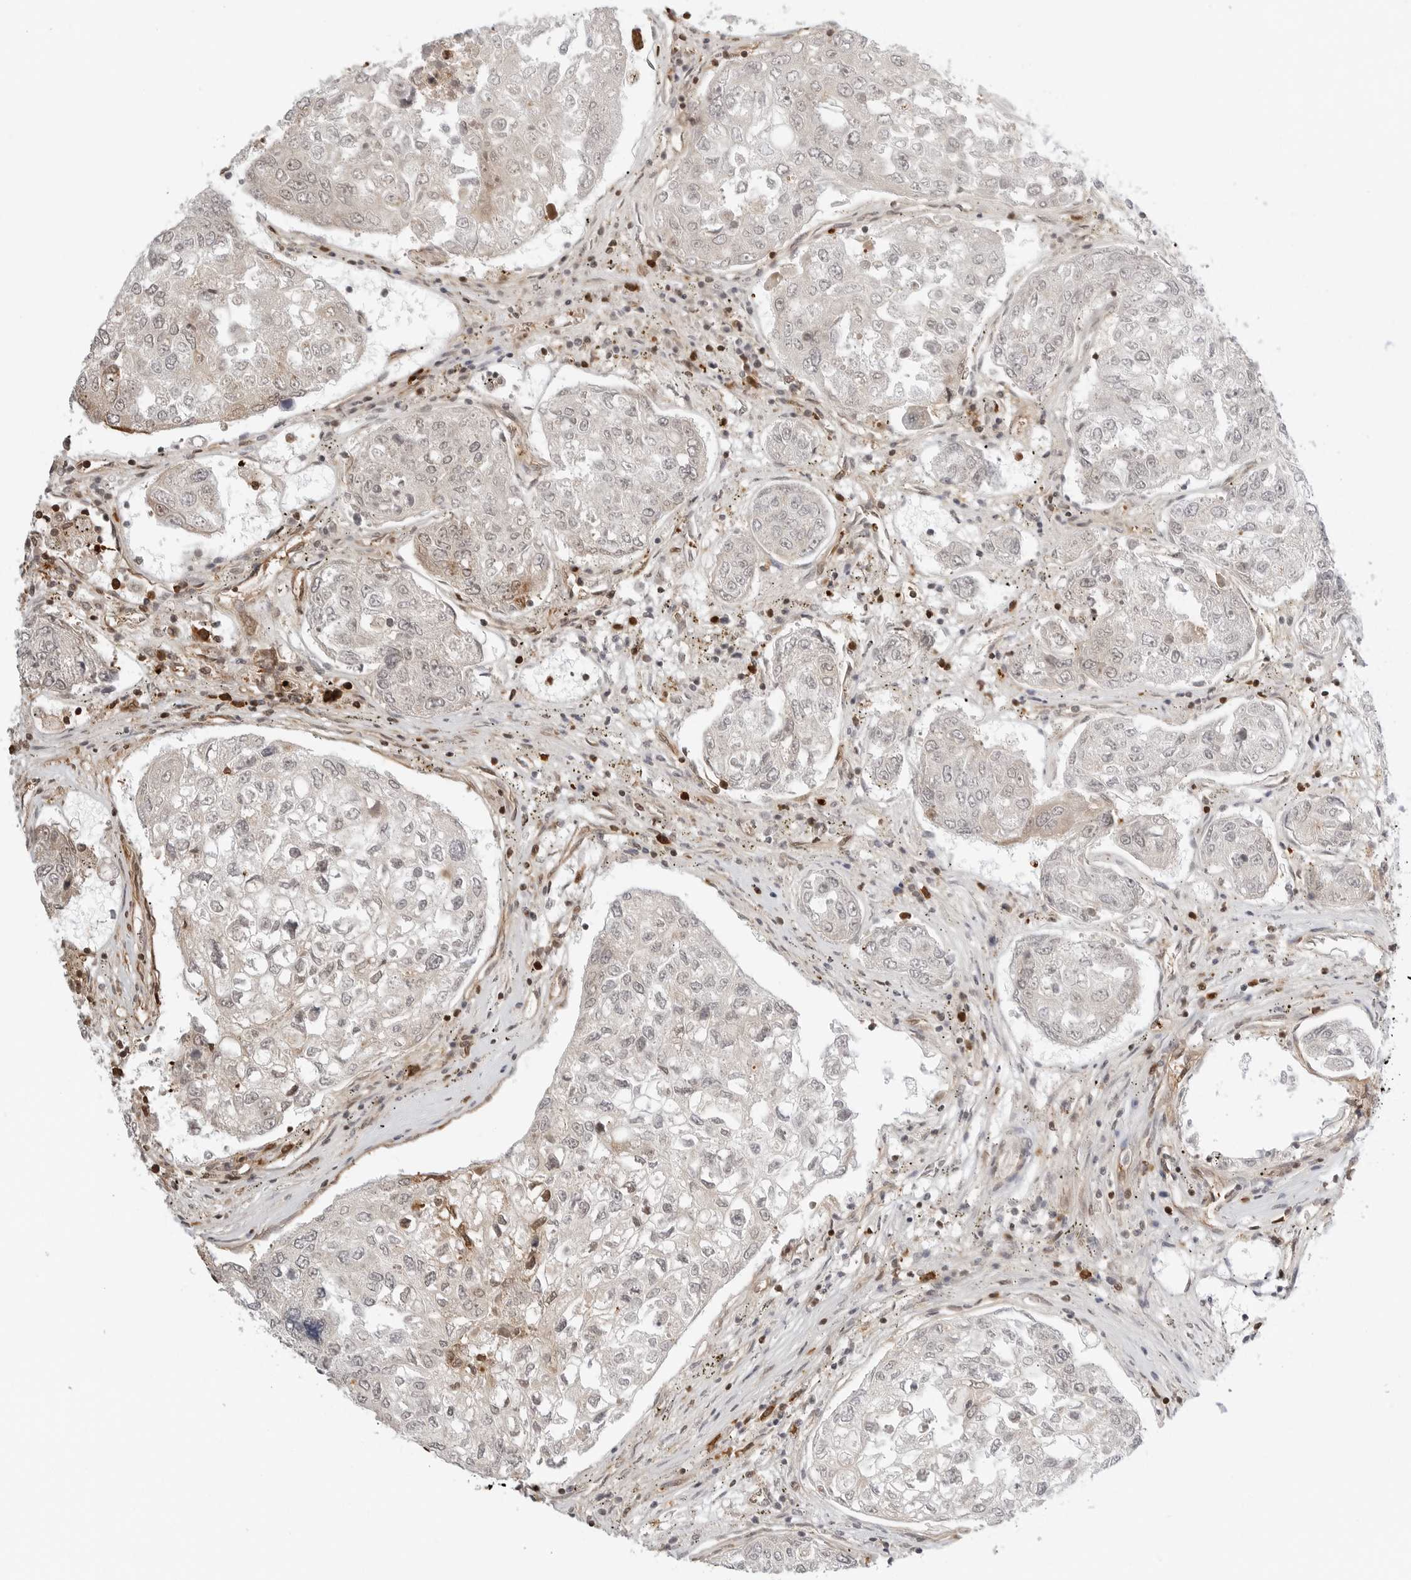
{"staining": {"intensity": "moderate", "quantity": "<25%", "location": "nuclear"}, "tissue": "urothelial cancer", "cell_type": "Tumor cells", "image_type": "cancer", "snomed": [{"axis": "morphology", "description": "Urothelial carcinoma, High grade"}, {"axis": "topography", "description": "Lymph node"}, {"axis": "topography", "description": "Urinary bladder"}], "caption": "An image showing moderate nuclear positivity in approximately <25% of tumor cells in urothelial cancer, as visualized by brown immunohistochemical staining.", "gene": "NUDC", "patient": {"sex": "male", "age": 51}}